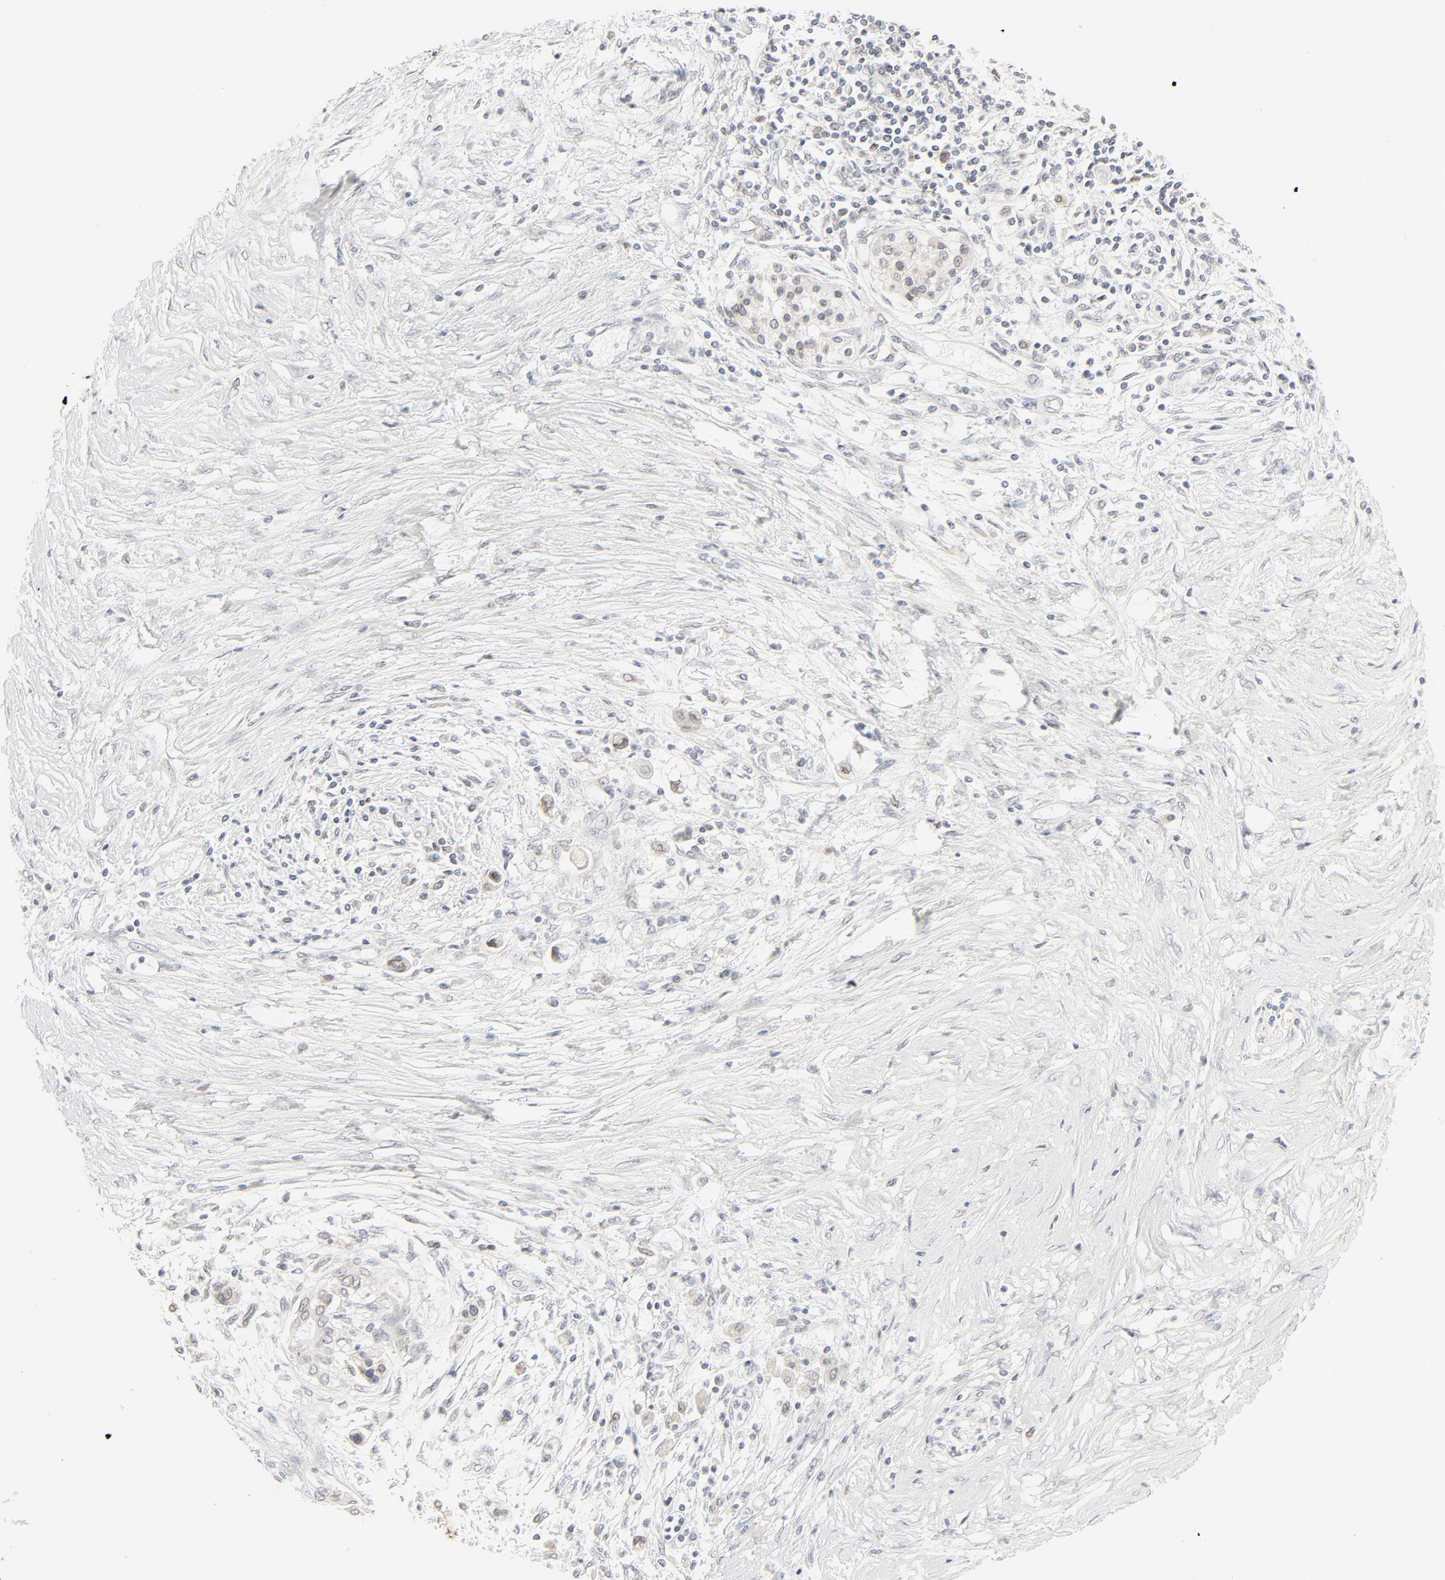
{"staining": {"intensity": "weak", "quantity": "<25%", "location": "cytoplasmic/membranous,nuclear"}, "tissue": "pancreatic cancer", "cell_type": "Tumor cells", "image_type": "cancer", "snomed": [{"axis": "morphology", "description": "Adenocarcinoma, NOS"}, {"axis": "topography", "description": "Pancreas"}], "caption": "Tumor cells are negative for protein expression in human pancreatic cancer. The staining was performed using DAB (3,3'-diaminobenzidine) to visualize the protein expression in brown, while the nuclei were stained in blue with hematoxylin (Magnification: 20x).", "gene": "MAD1L1", "patient": {"sex": "female", "age": 59}}